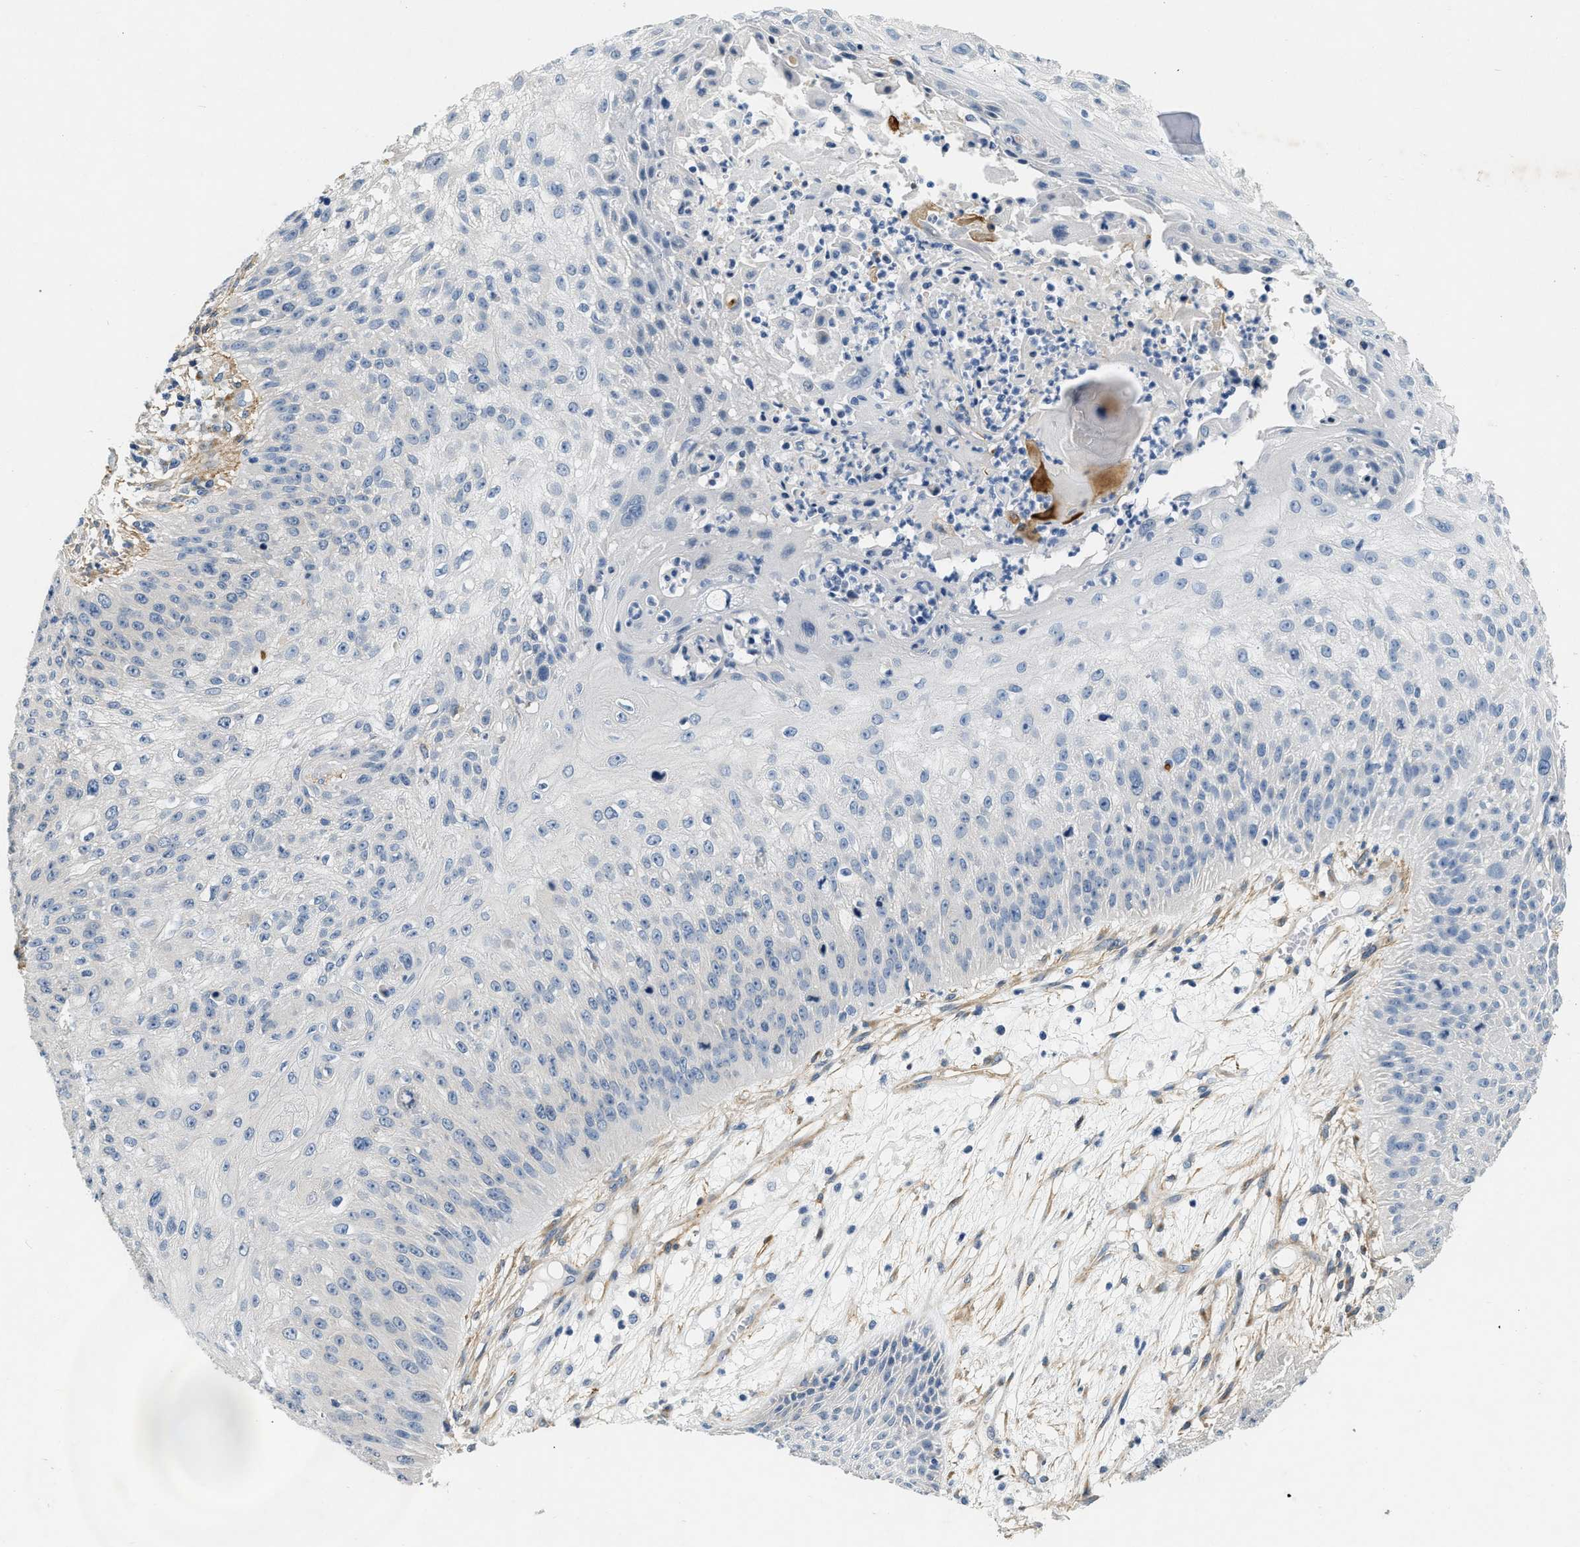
{"staining": {"intensity": "negative", "quantity": "none", "location": "none"}, "tissue": "skin cancer", "cell_type": "Tumor cells", "image_type": "cancer", "snomed": [{"axis": "morphology", "description": "Squamous cell carcinoma, NOS"}, {"axis": "topography", "description": "Skin"}], "caption": "Protein analysis of skin cancer (squamous cell carcinoma) demonstrates no significant positivity in tumor cells.", "gene": "PDGFRA", "patient": {"sex": "female", "age": 80}}